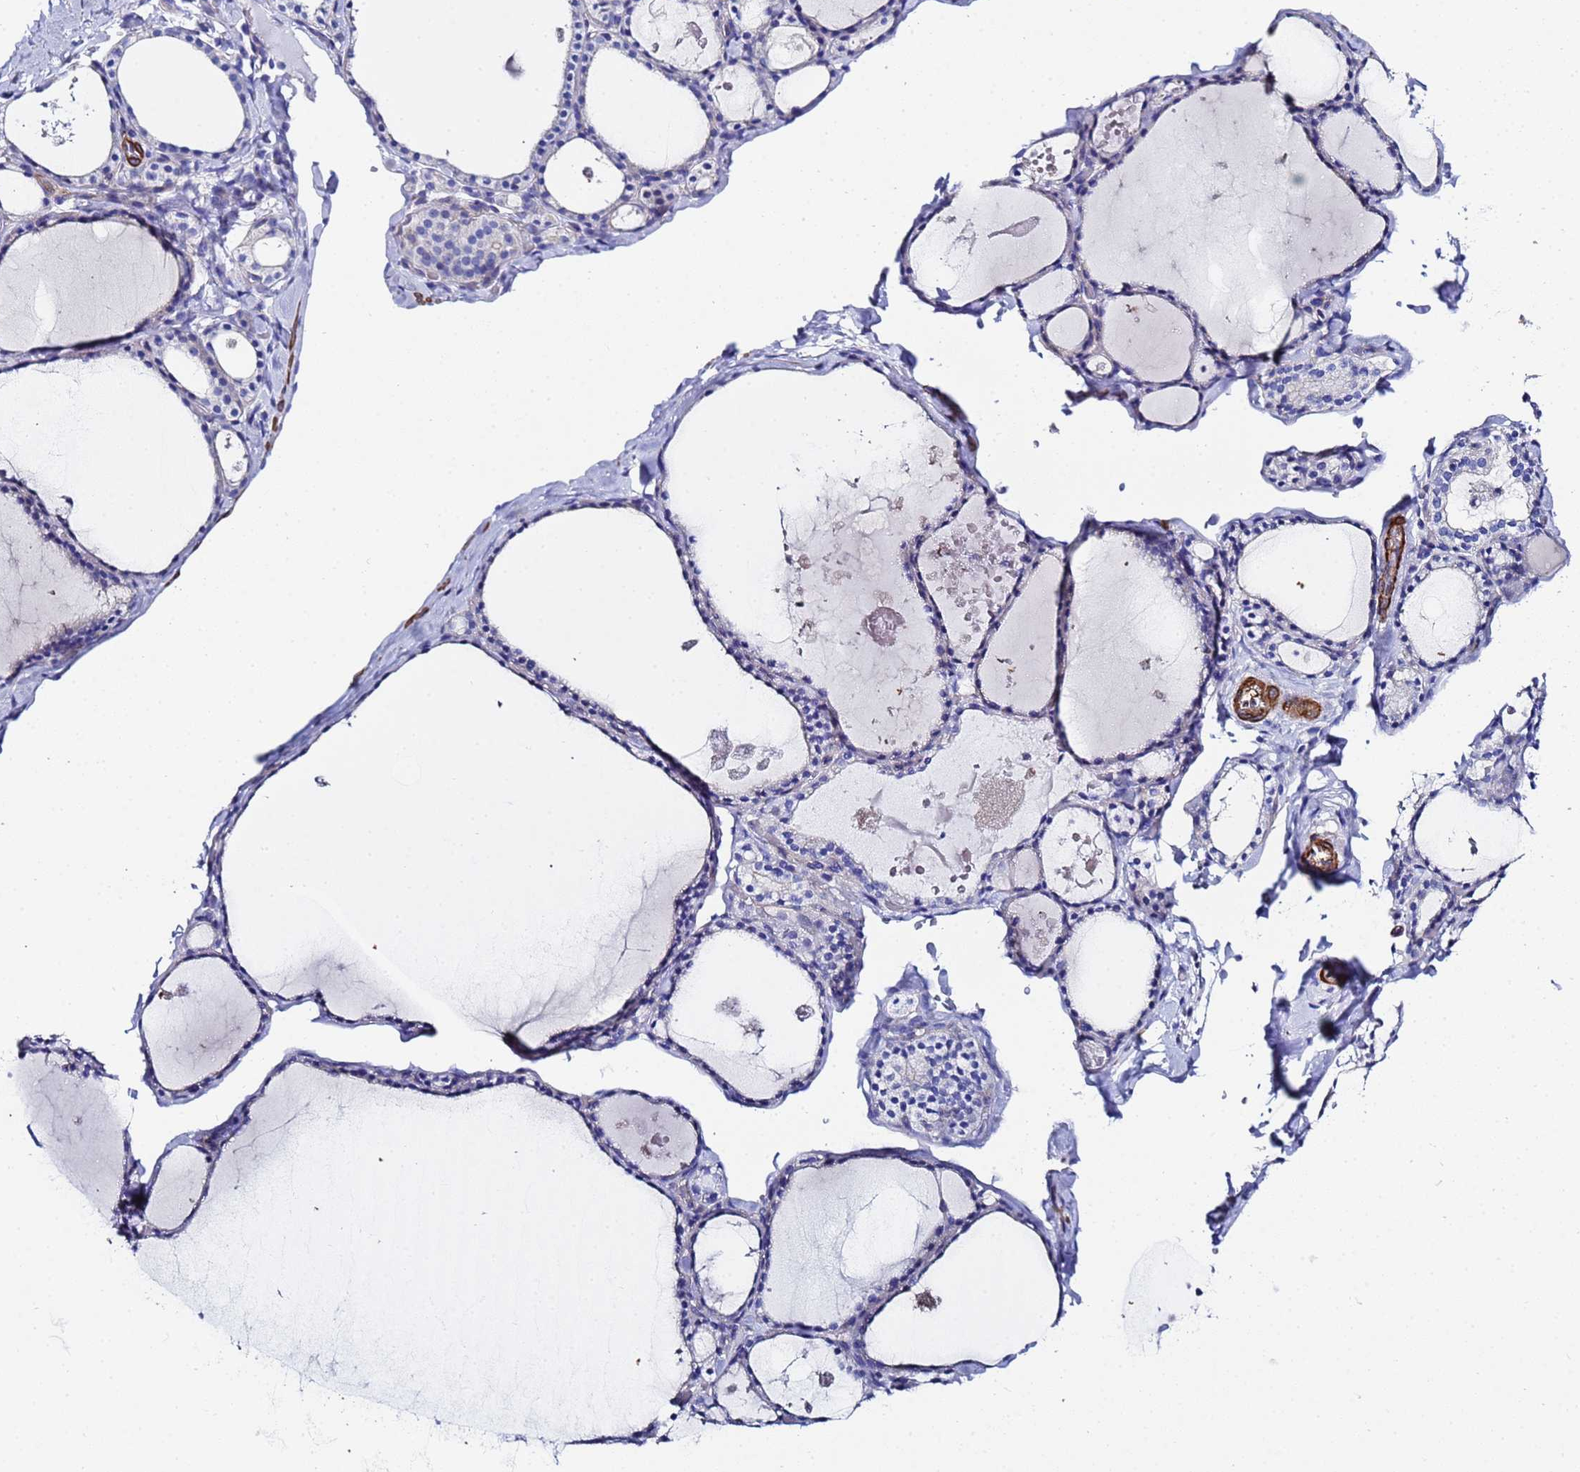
{"staining": {"intensity": "negative", "quantity": "none", "location": "none"}, "tissue": "thyroid gland", "cell_type": "Glandular cells", "image_type": "normal", "snomed": [{"axis": "morphology", "description": "Normal tissue, NOS"}, {"axis": "topography", "description": "Thyroid gland"}], "caption": "Immunohistochemistry (IHC) histopathology image of benign thyroid gland stained for a protein (brown), which demonstrates no expression in glandular cells. (DAB IHC, high magnification).", "gene": "RAB39A", "patient": {"sex": "male", "age": 56}}